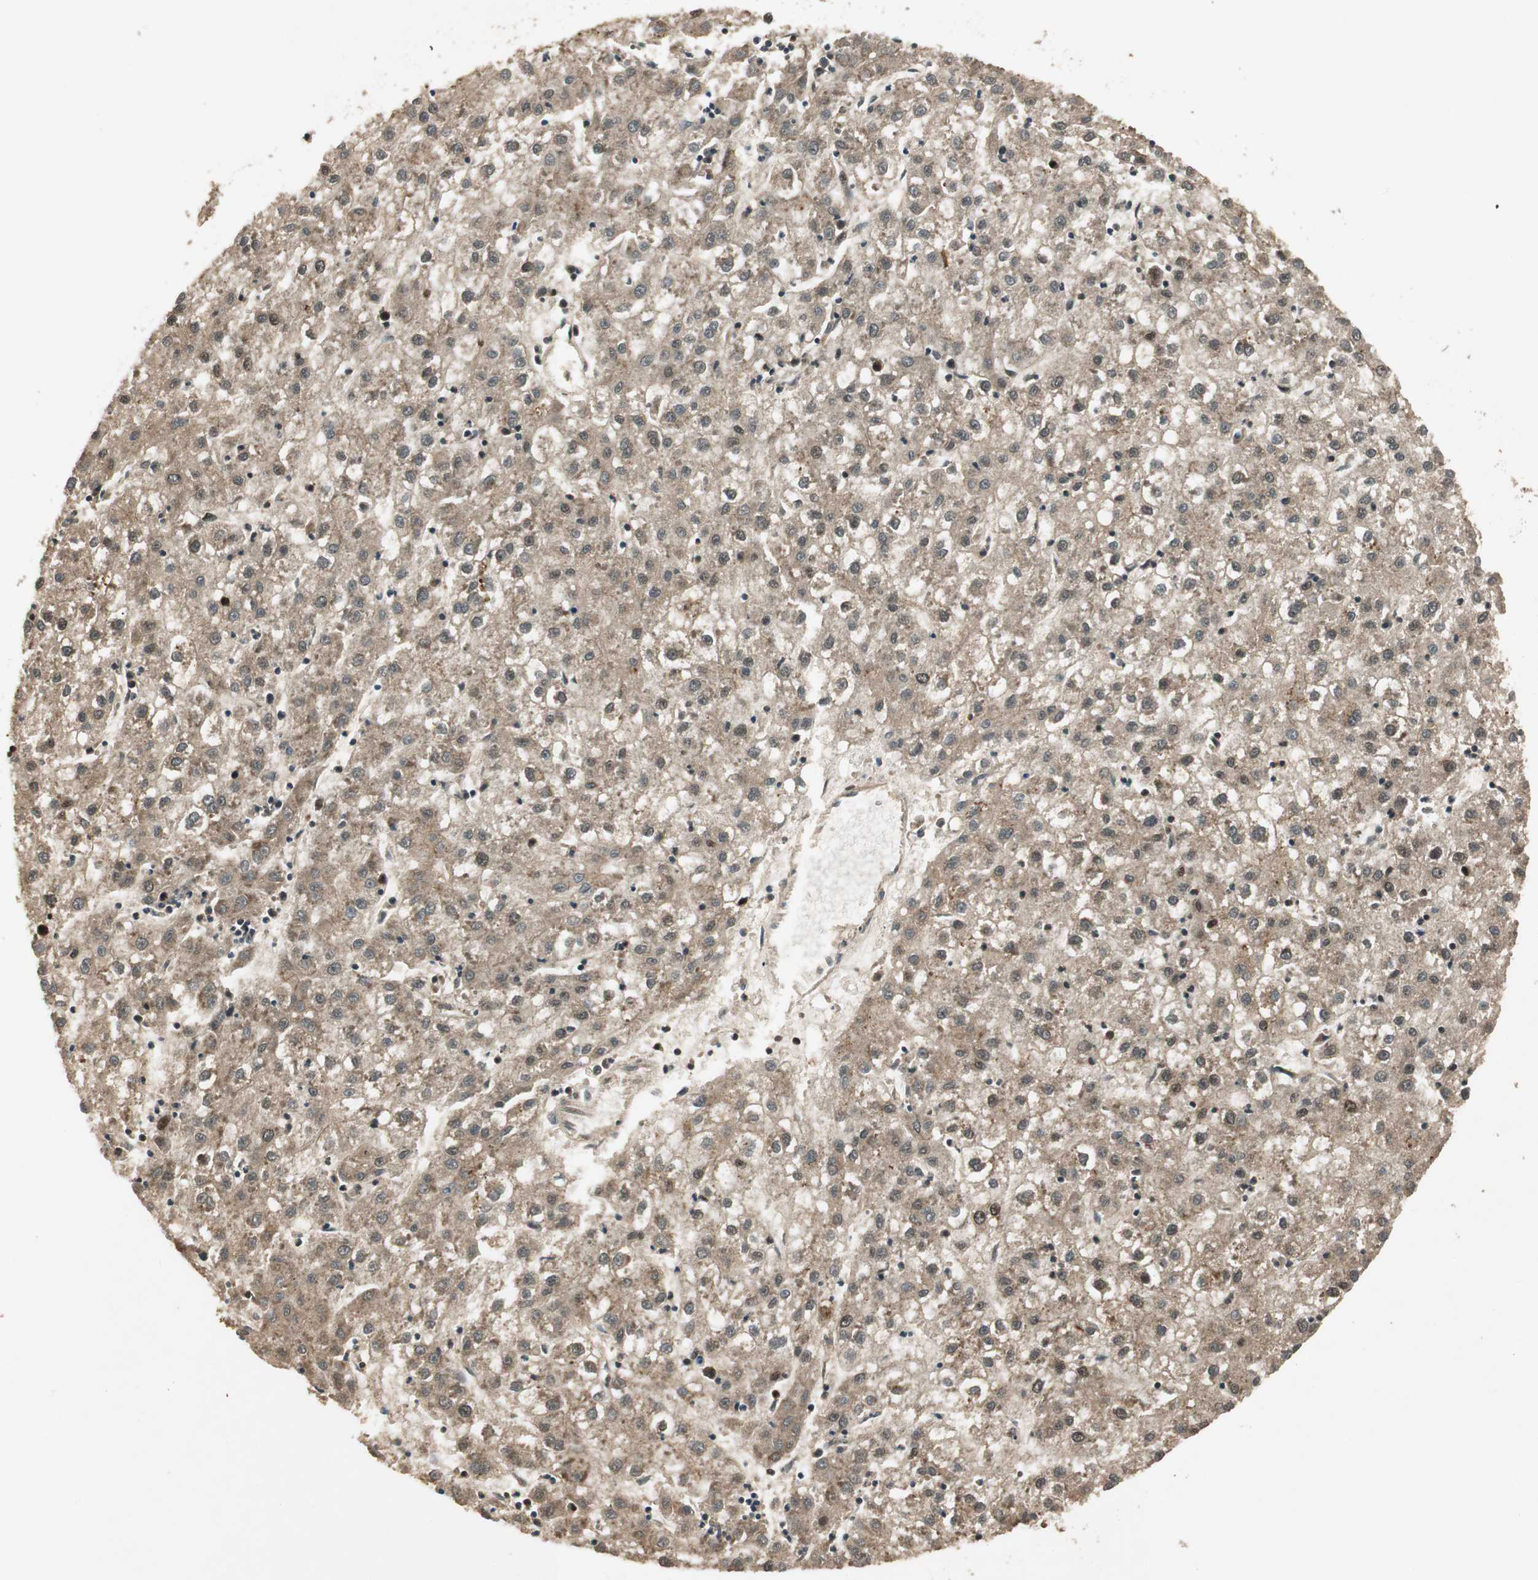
{"staining": {"intensity": "moderate", "quantity": ">75%", "location": "cytoplasmic/membranous,nuclear"}, "tissue": "liver cancer", "cell_type": "Tumor cells", "image_type": "cancer", "snomed": [{"axis": "morphology", "description": "Carcinoma, Hepatocellular, NOS"}, {"axis": "topography", "description": "Liver"}], "caption": "A high-resolution histopathology image shows IHC staining of liver cancer (hepatocellular carcinoma), which displays moderate cytoplasmic/membranous and nuclear staining in about >75% of tumor cells. (Stains: DAB in brown, nuclei in blue, Microscopy: brightfield microscopy at high magnification).", "gene": "RPA3", "patient": {"sex": "male", "age": 72}}